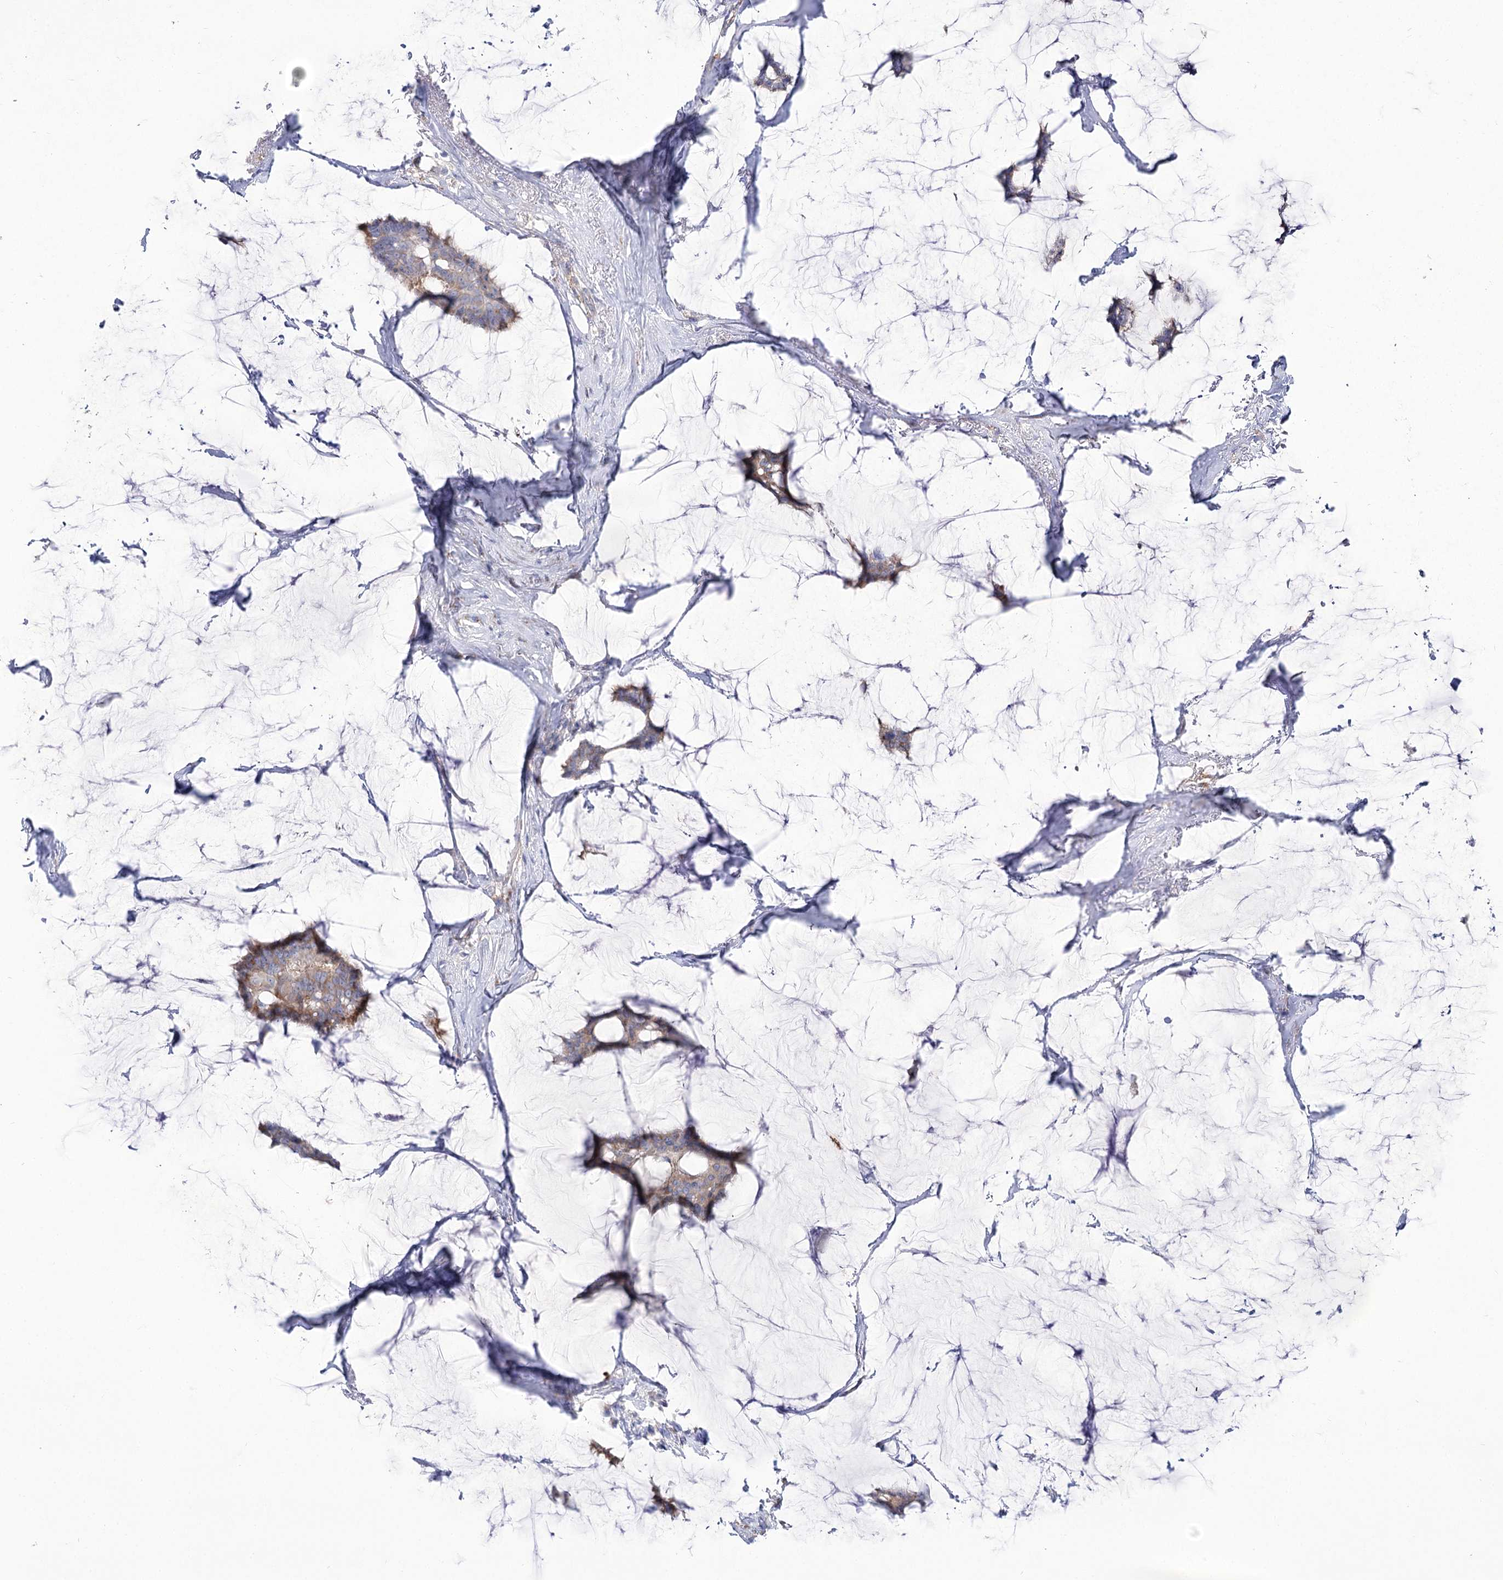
{"staining": {"intensity": "negative", "quantity": "none", "location": "none"}, "tissue": "breast cancer", "cell_type": "Tumor cells", "image_type": "cancer", "snomed": [{"axis": "morphology", "description": "Duct carcinoma"}, {"axis": "topography", "description": "Breast"}], "caption": "A high-resolution image shows immunohistochemistry staining of breast infiltrating ductal carcinoma, which shows no significant staining in tumor cells.", "gene": "SUOX", "patient": {"sex": "female", "age": 93}}